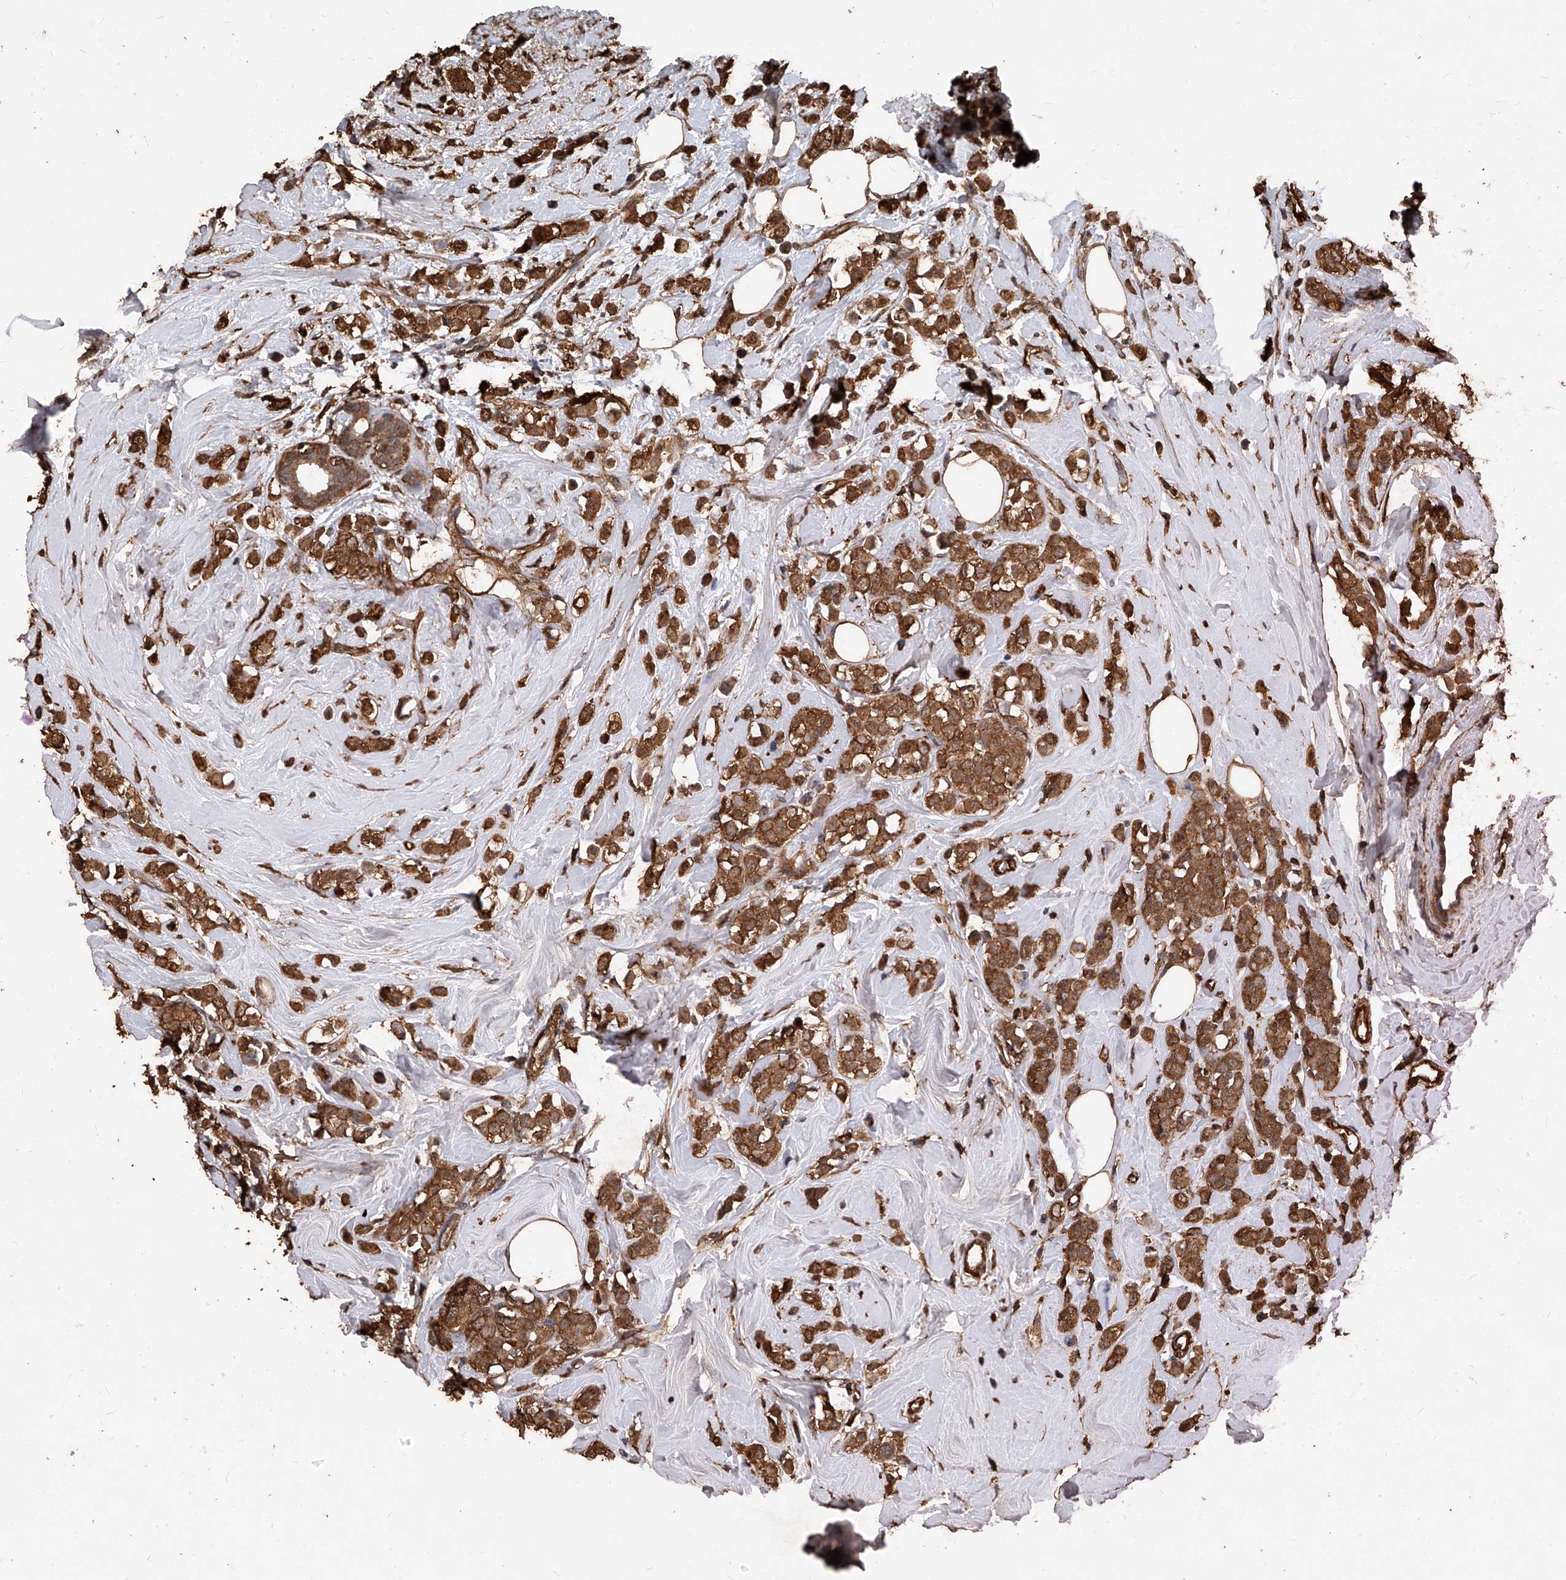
{"staining": {"intensity": "strong", "quantity": ">75%", "location": "cytoplasmic/membranous"}, "tissue": "breast cancer", "cell_type": "Tumor cells", "image_type": "cancer", "snomed": [{"axis": "morphology", "description": "Lobular carcinoma"}, {"axis": "topography", "description": "Breast"}], "caption": "IHC histopathology image of human breast cancer stained for a protein (brown), which shows high levels of strong cytoplasmic/membranous staining in approximately >75% of tumor cells.", "gene": "UCP2", "patient": {"sex": "female", "age": 47}}